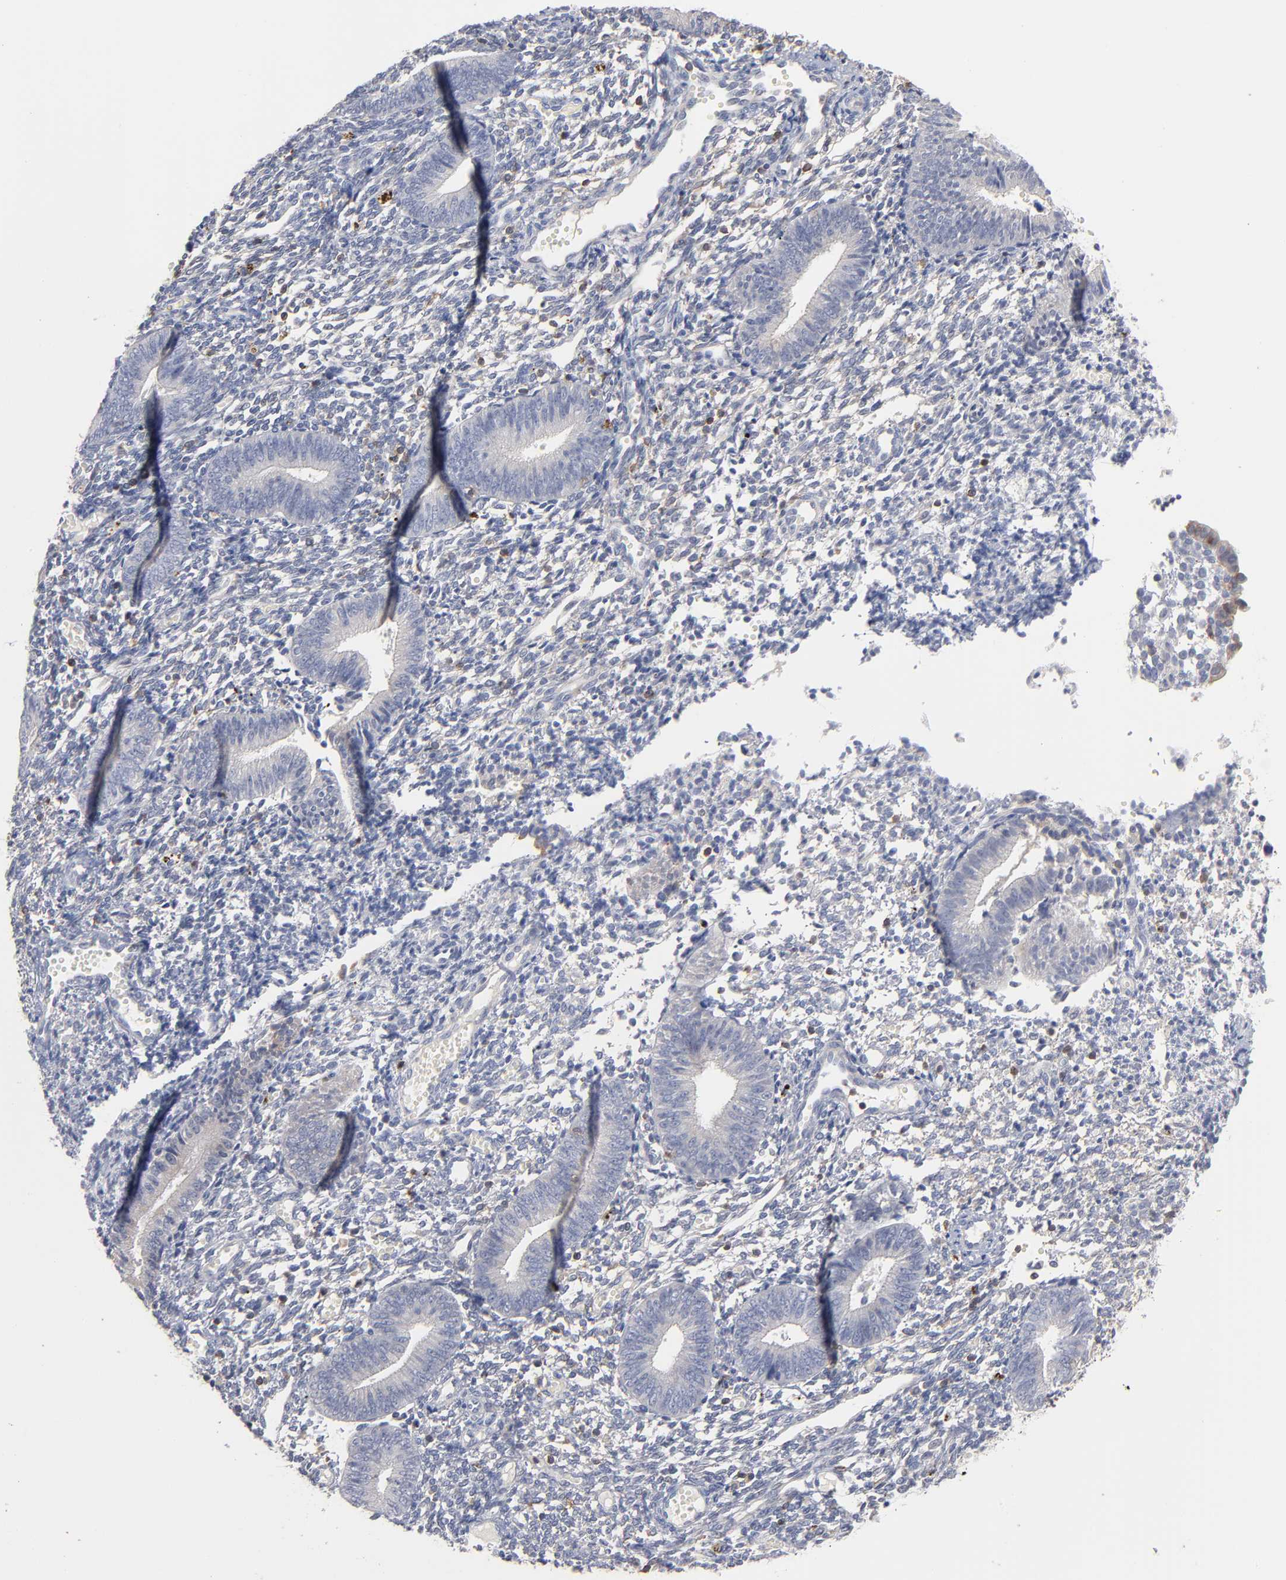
{"staining": {"intensity": "negative", "quantity": "none", "location": "none"}, "tissue": "endometrium", "cell_type": "Cells in endometrial stroma", "image_type": "normal", "snomed": [{"axis": "morphology", "description": "Normal tissue, NOS"}, {"axis": "topography", "description": "Uterus"}, {"axis": "topography", "description": "Endometrium"}], "caption": "DAB (3,3'-diaminobenzidine) immunohistochemical staining of normal human endometrium exhibits no significant positivity in cells in endometrial stroma. (Stains: DAB IHC with hematoxylin counter stain, Microscopy: brightfield microscopy at high magnification).", "gene": "PDLIM2", "patient": {"sex": "female", "age": 33}}